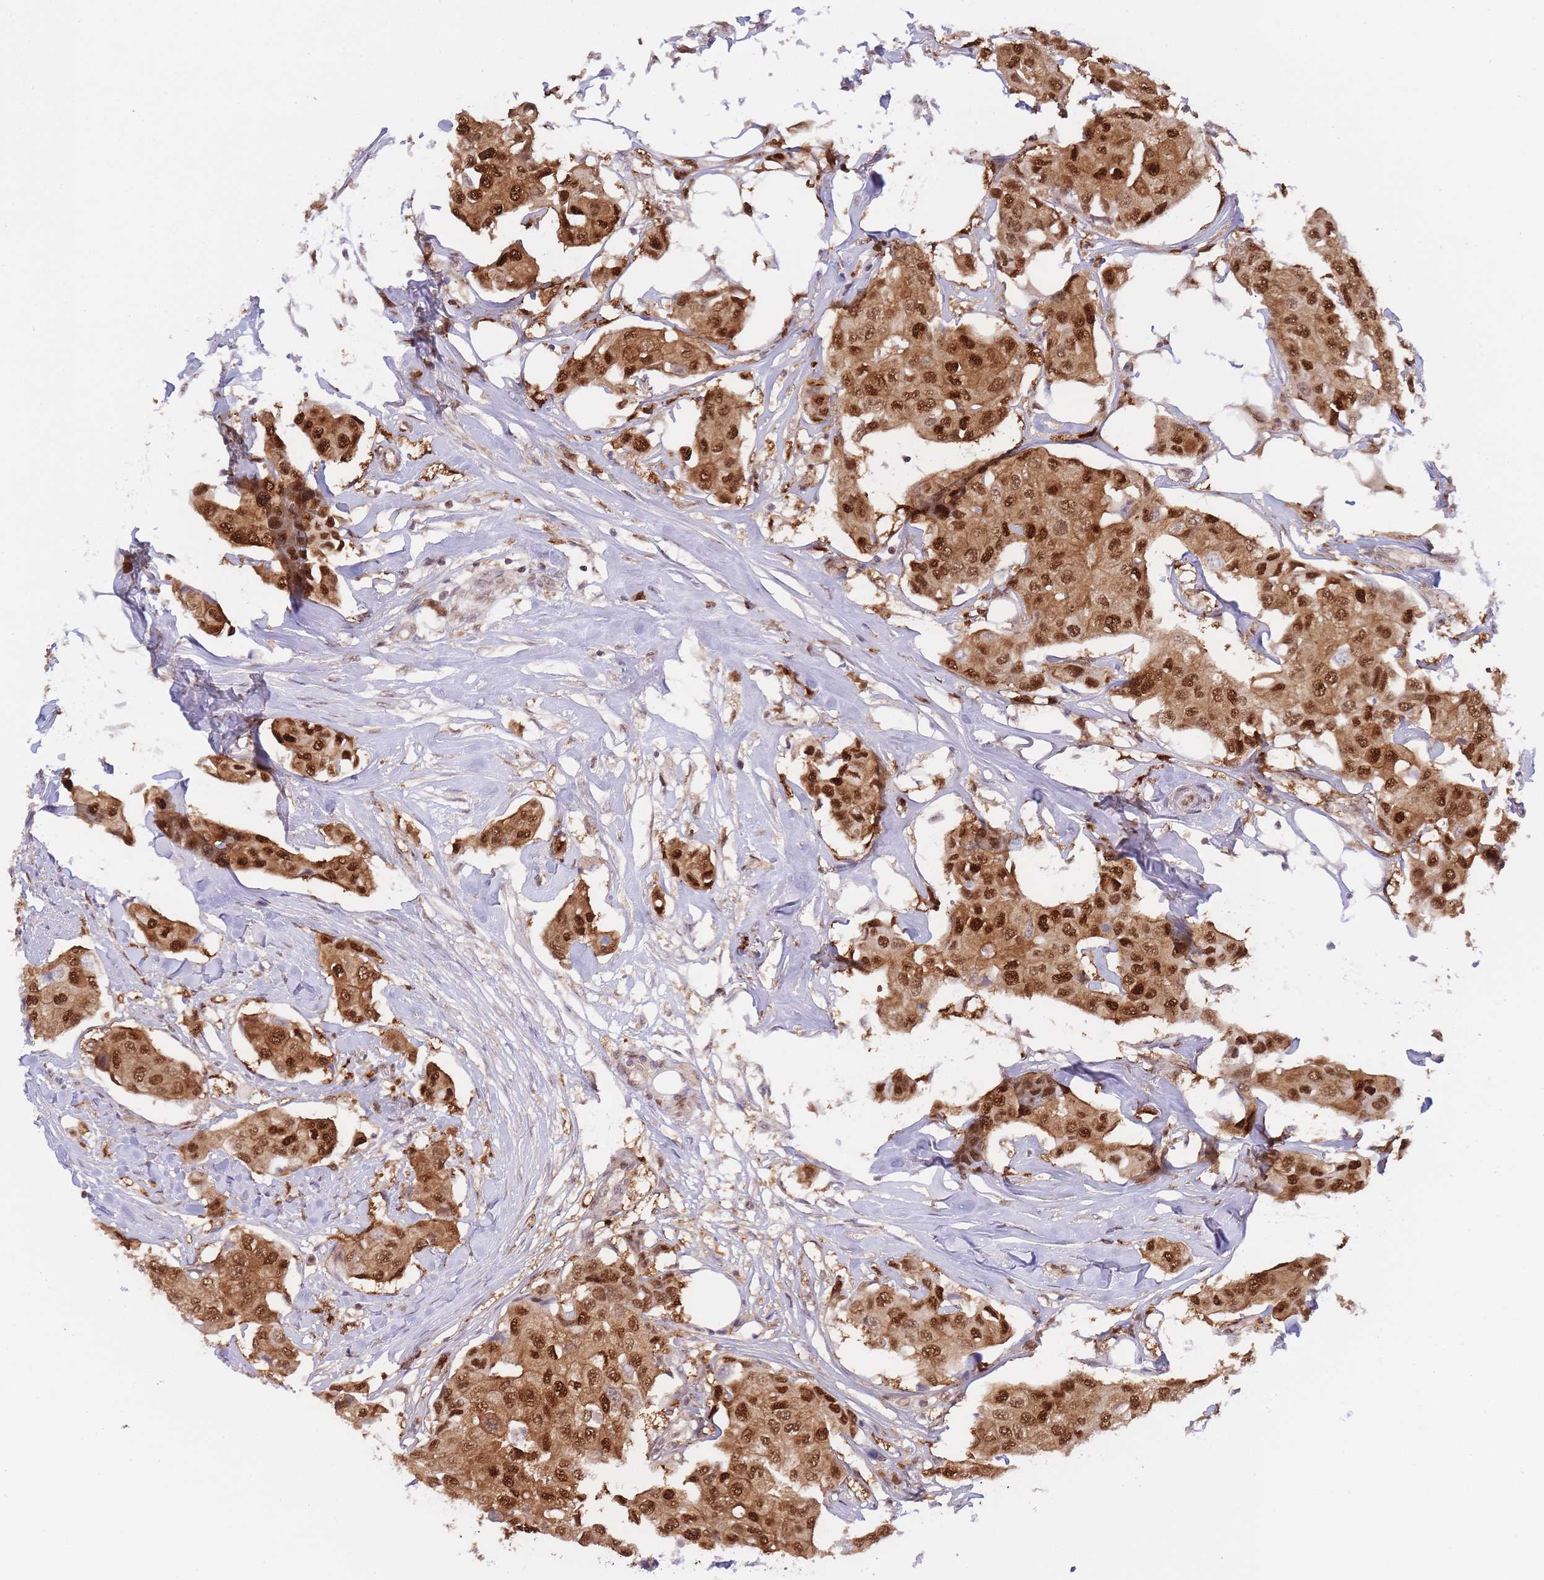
{"staining": {"intensity": "strong", "quantity": ">75%", "location": "cytoplasmic/membranous,nuclear"}, "tissue": "breast cancer", "cell_type": "Tumor cells", "image_type": "cancer", "snomed": [{"axis": "morphology", "description": "Duct carcinoma"}, {"axis": "topography", "description": "Breast"}, {"axis": "topography", "description": "Lymph node"}], "caption": "Breast cancer stained with a brown dye exhibits strong cytoplasmic/membranous and nuclear positive staining in approximately >75% of tumor cells.", "gene": "NSFL1C", "patient": {"sex": "female", "age": 80}}